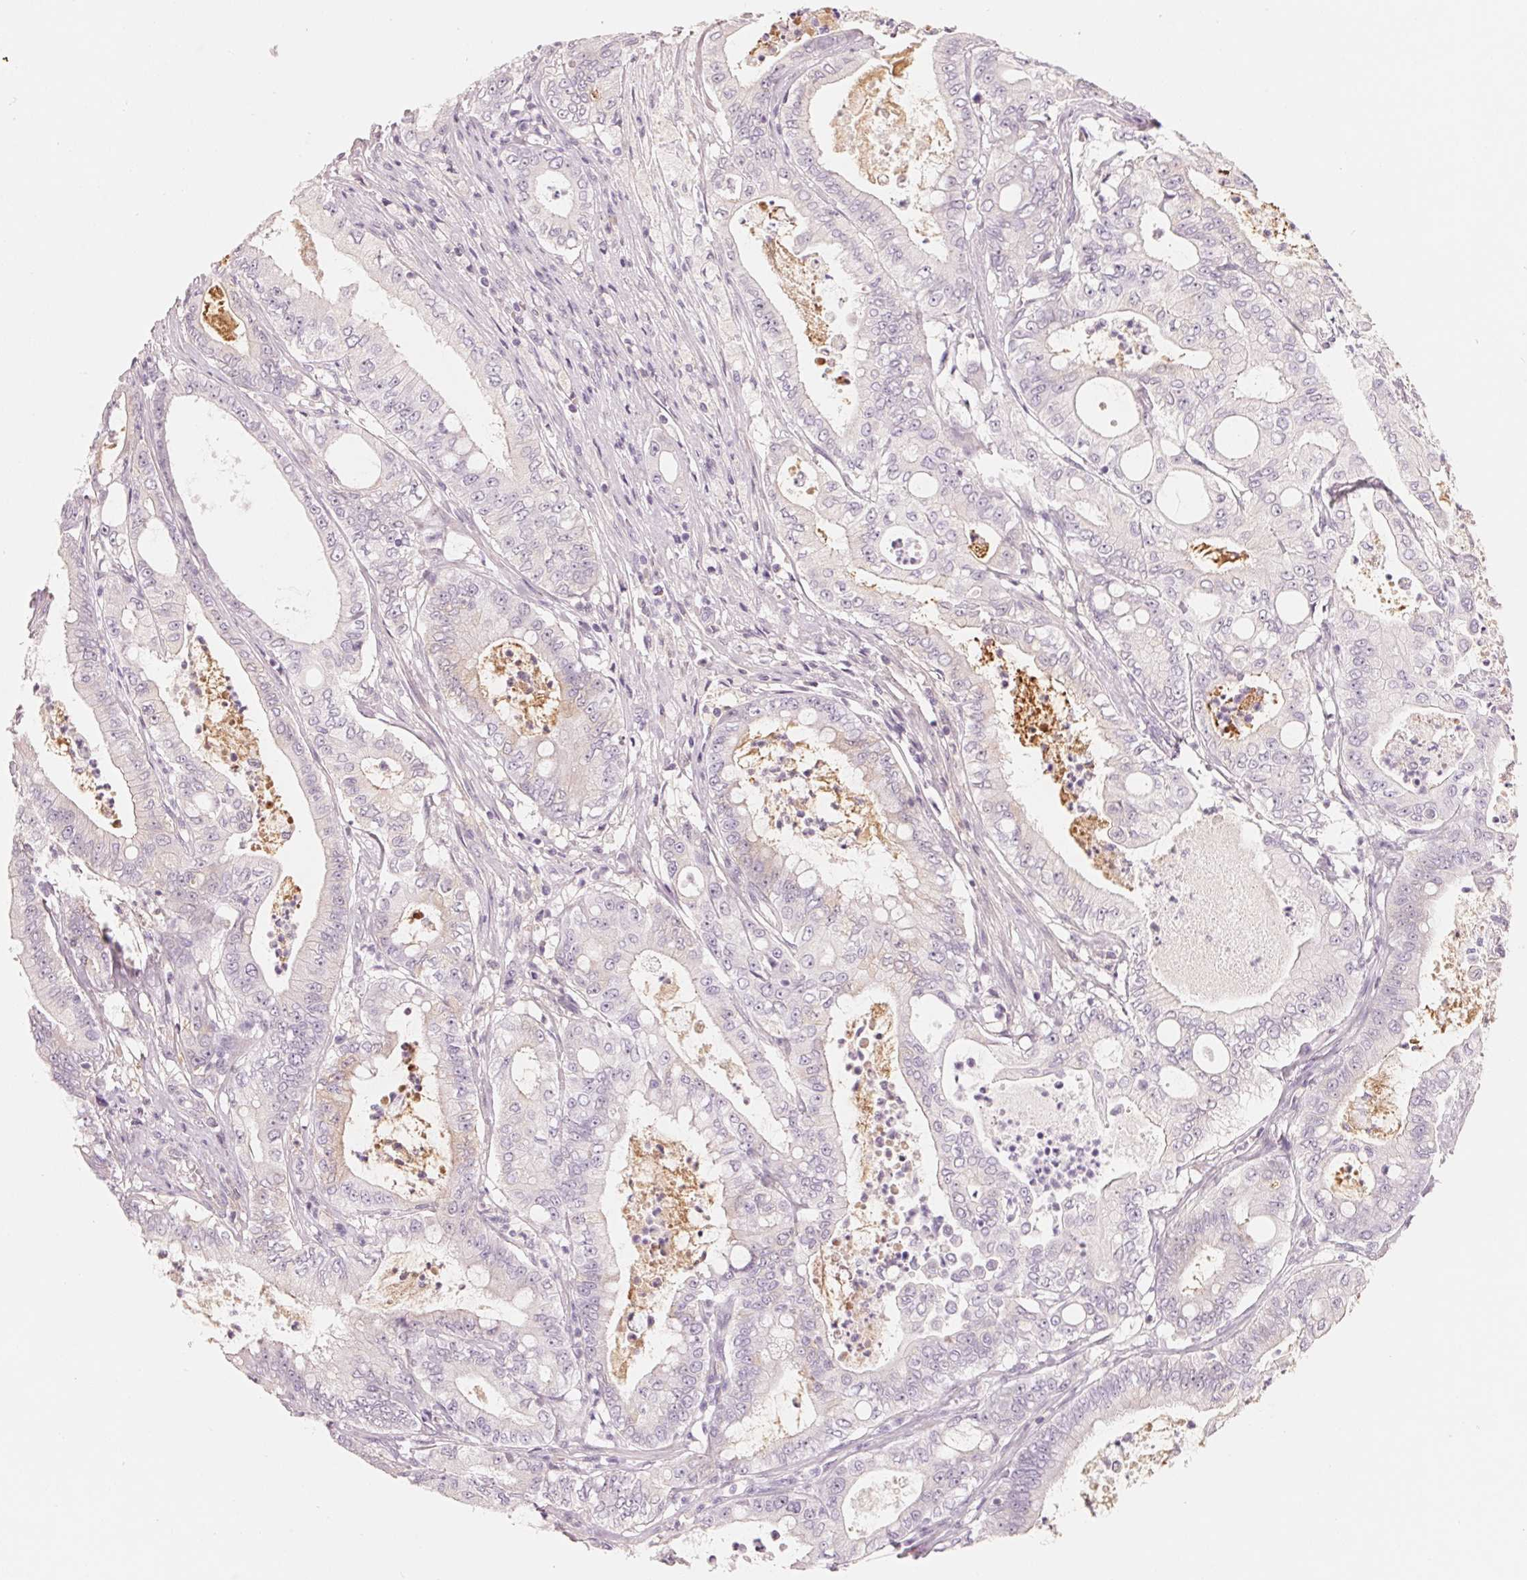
{"staining": {"intensity": "negative", "quantity": "none", "location": "none"}, "tissue": "pancreatic cancer", "cell_type": "Tumor cells", "image_type": "cancer", "snomed": [{"axis": "morphology", "description": "Adenocarcinoma, NOS"}, {"axis": "topography", "description": "Pancreas"}], "caption": "DAB immunohistochemical staining of adenocarcinoma (pancreatic) displays no significant expression in tumor cells. The staining was performed using DAB (3,3'-diaminobenzidine) to visualize the protein expression in brown, while the nuclei were stained in blue with hematoxylin (Magnification: 20x).", "gene": "CFHR2", "patient": {"sex": "male", "age": 71}}